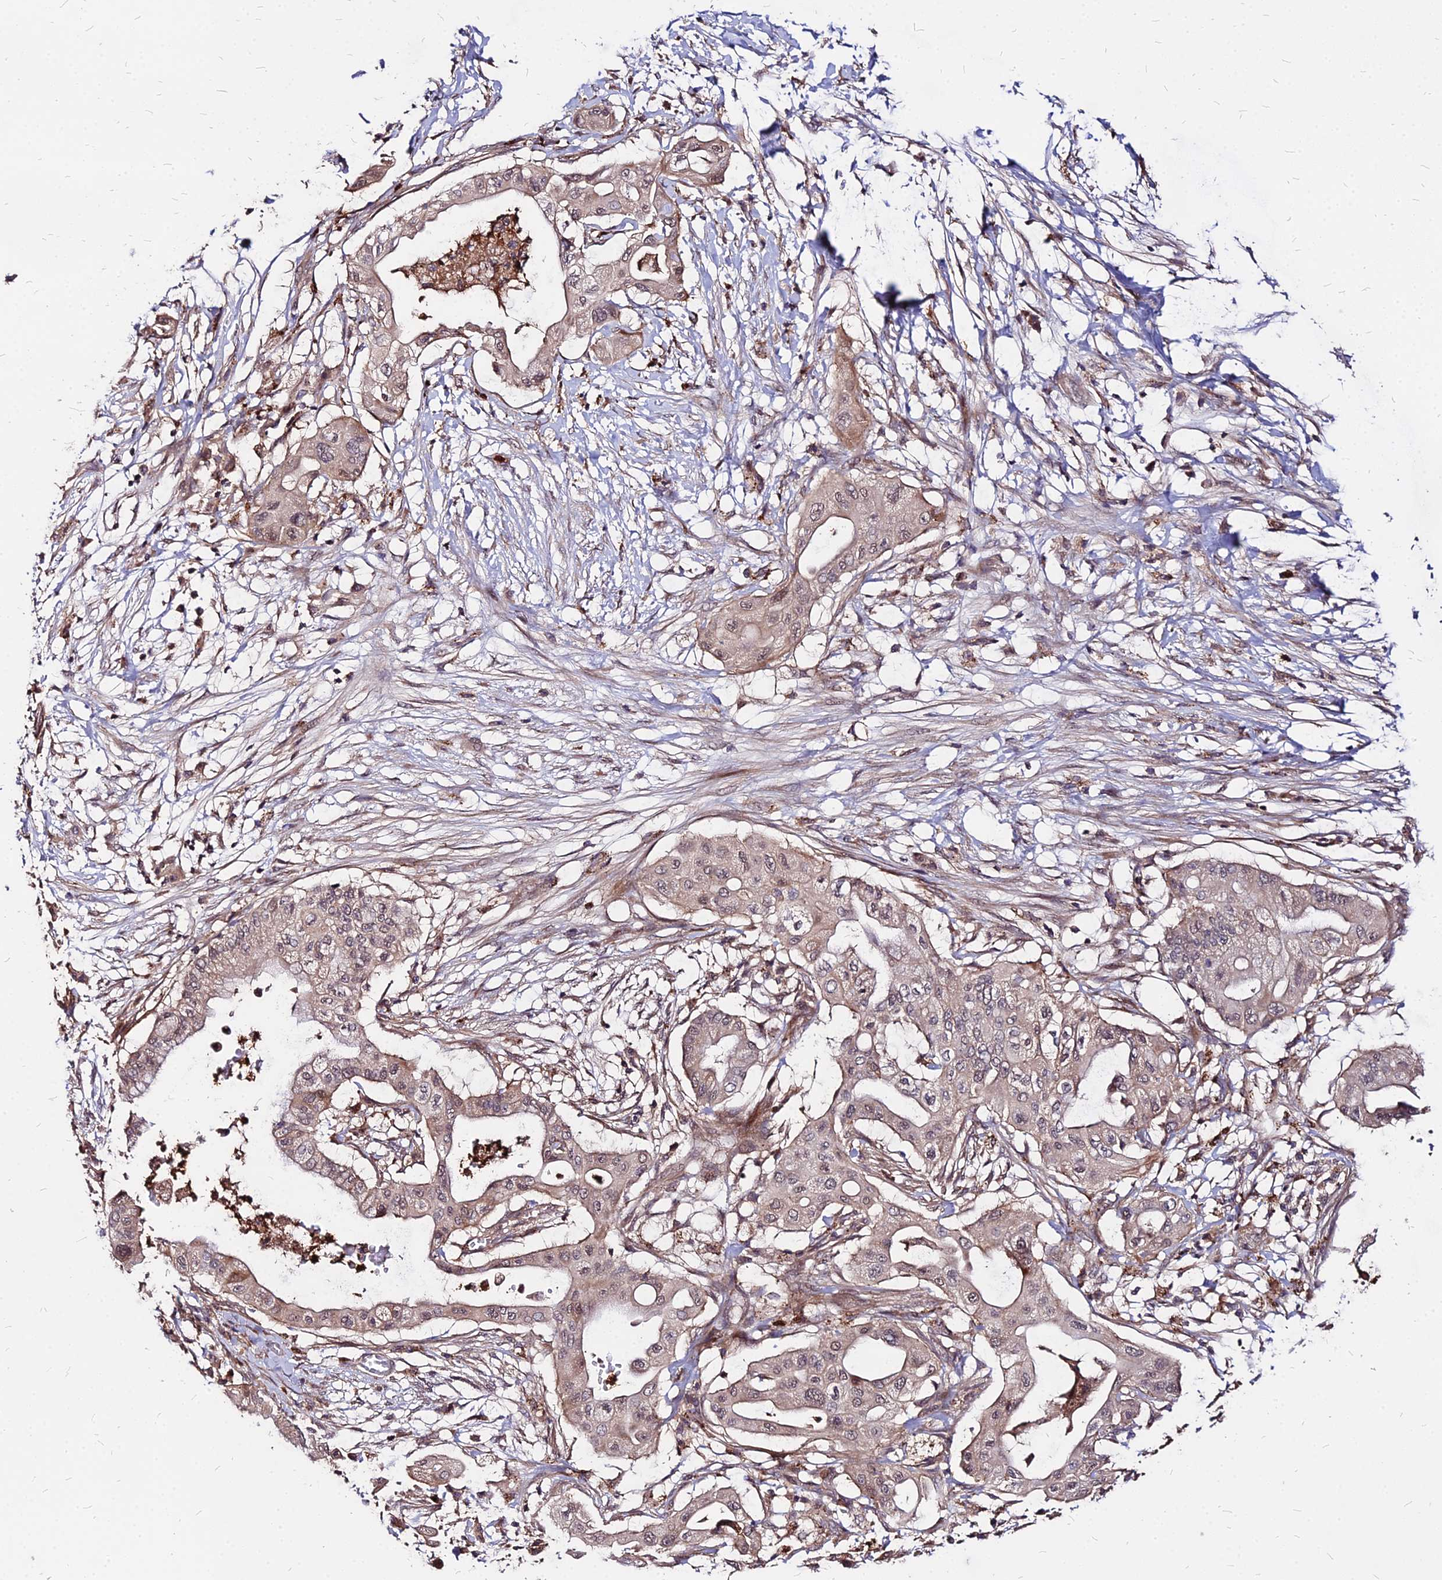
{"staining": {"intensity": "weak", "quantity": ">75%", "location": "cytoplasmic/membranous,nuclear"}, "tissue": "pancreatic cancer", "cell_type": "Tumor cells", "image_type": "cancer", "snomed": [{"axis": "morphology", "description": "Adenocarcinoma, NOS"}, {"axis": "topography", "description": "Pancreas"}], "caption": "This is an image of immunohistochemistry staining of pancreatic cancer (adenocarcinoma), which shows weak staining in the cytoplasmic/membranous and nuclear of tumor cells.", "gene": "APBA3", "patient": {"sex": "male", "age": 68}}